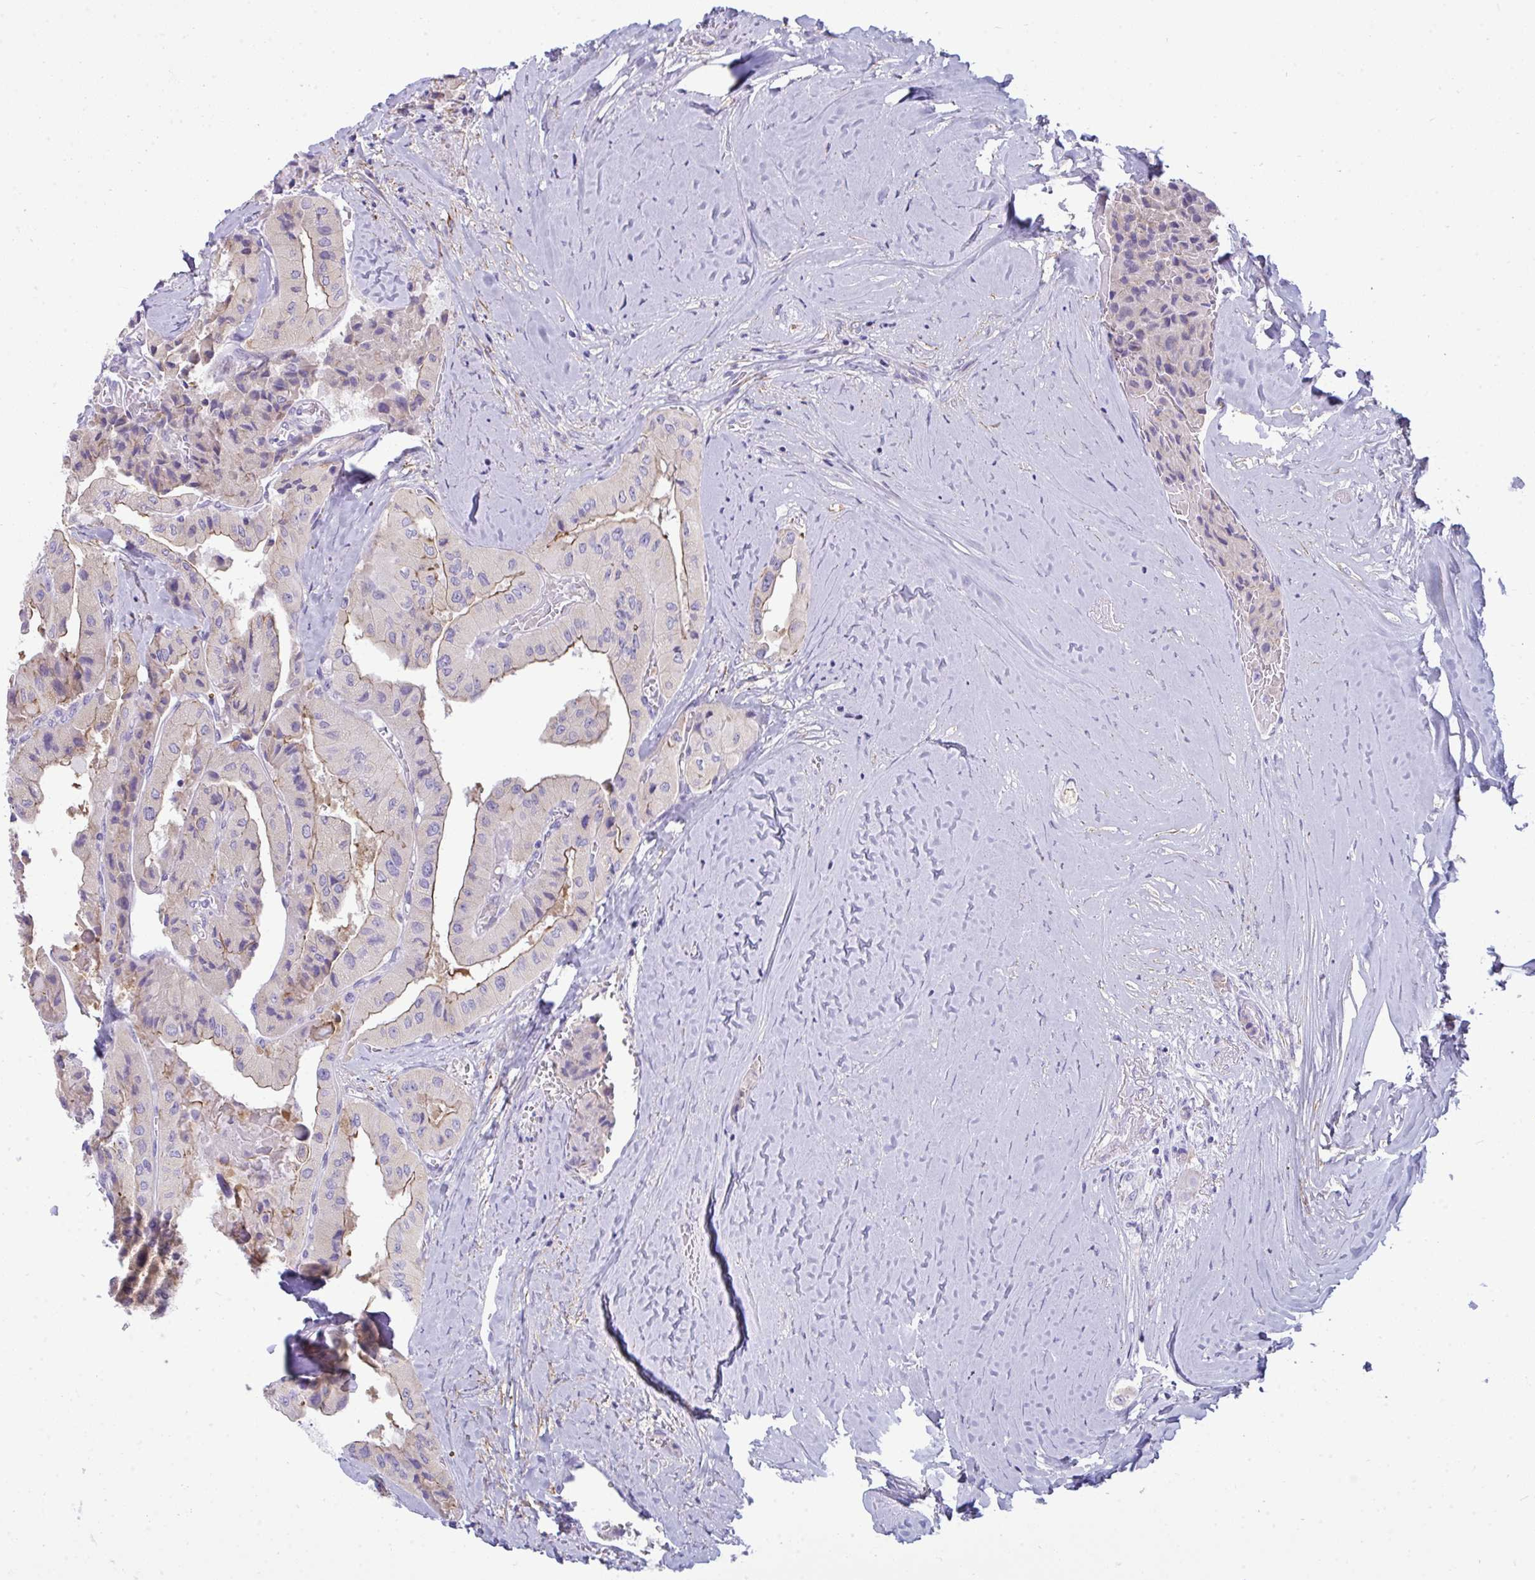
{"staining": {"intensity": "moderate", "quantity": "<25%", "location": "cytoplasmic/membranous"}, "tissue": "thyroid cancer", "cell_type": "Tumor cells", "image_type": "cancer", "snomed": [{"axis": "morphology", "description": "Normal tissue, NOS"}, {"axis": "morphology", "description": "Papillary adenocarcinoma, NOS"}, {"axis": "topography", "description": "Thyroid gland"}], "caption": "Tumor cells demonstrate low levels of moderate cytoplasmic/membranous expression in about <25% of cells in thyroid cancer (papillary adenocarcinoma).", "gene": "MYH10", "patient": {"sex": "female", "age": 59}}